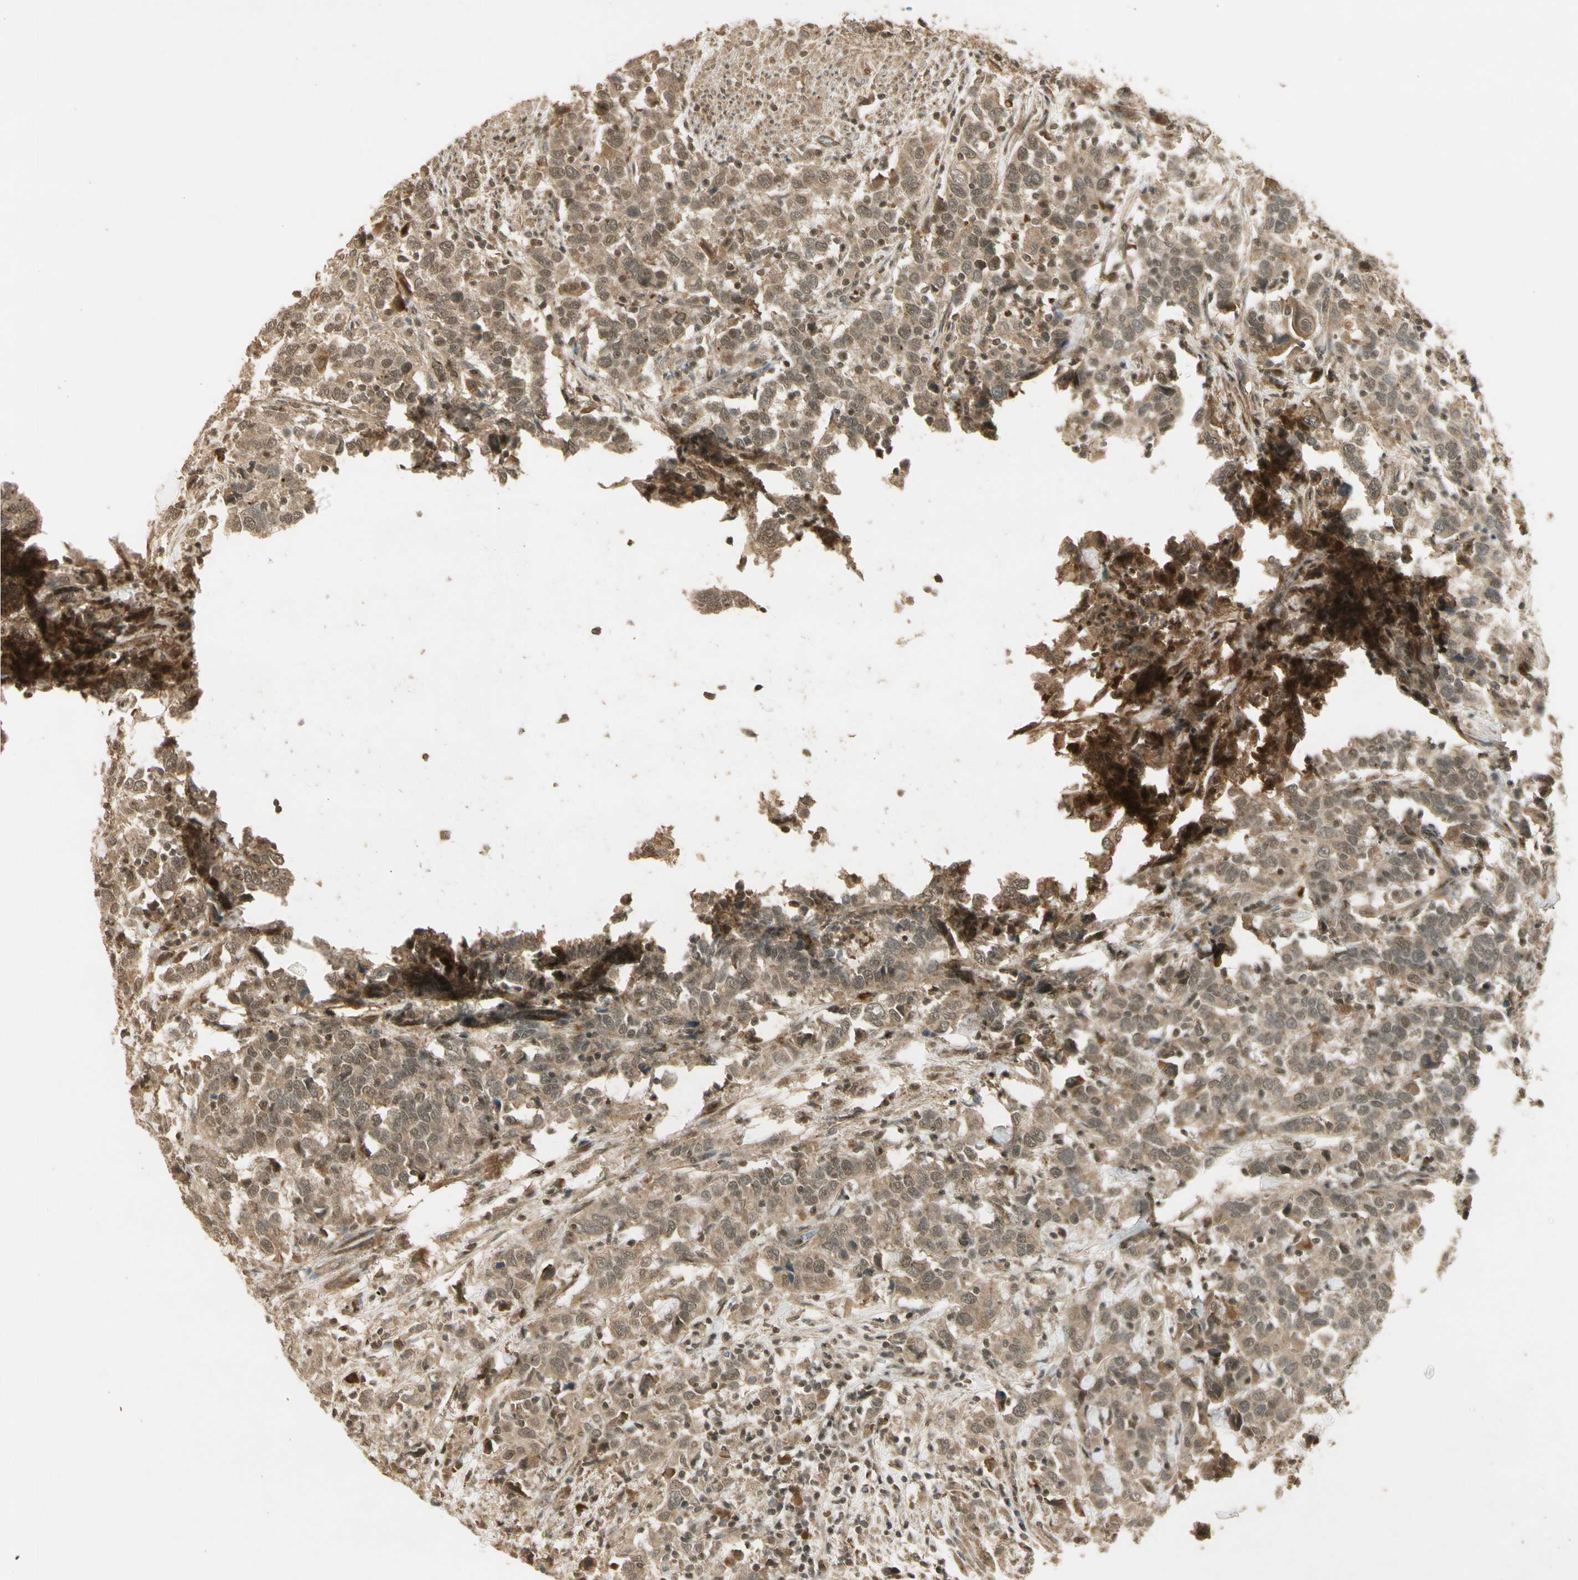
{"staining": {"intensity": "weak", "quantity": ">75%", "location": "cytoplasmic/membranous,nuclear"}, "tissue": "urothelial cancer", "cell_type": "Tumor cells", "image_type": "cancer", "snomed": [{"axis": "morphology", "description": "Urothelial carcinoma, High grade"}, {"axis": "topography", "description": "Urinary bladder"}], "caption": "A histopathology image of human urothelial carcinoma (high-grade) stained for a protein shows weak cytoplasmic/membranous and nuclear brown staining in tumor cells.", "gene": "GMEB2", "patient": {"sex": "male", "age": 61}}